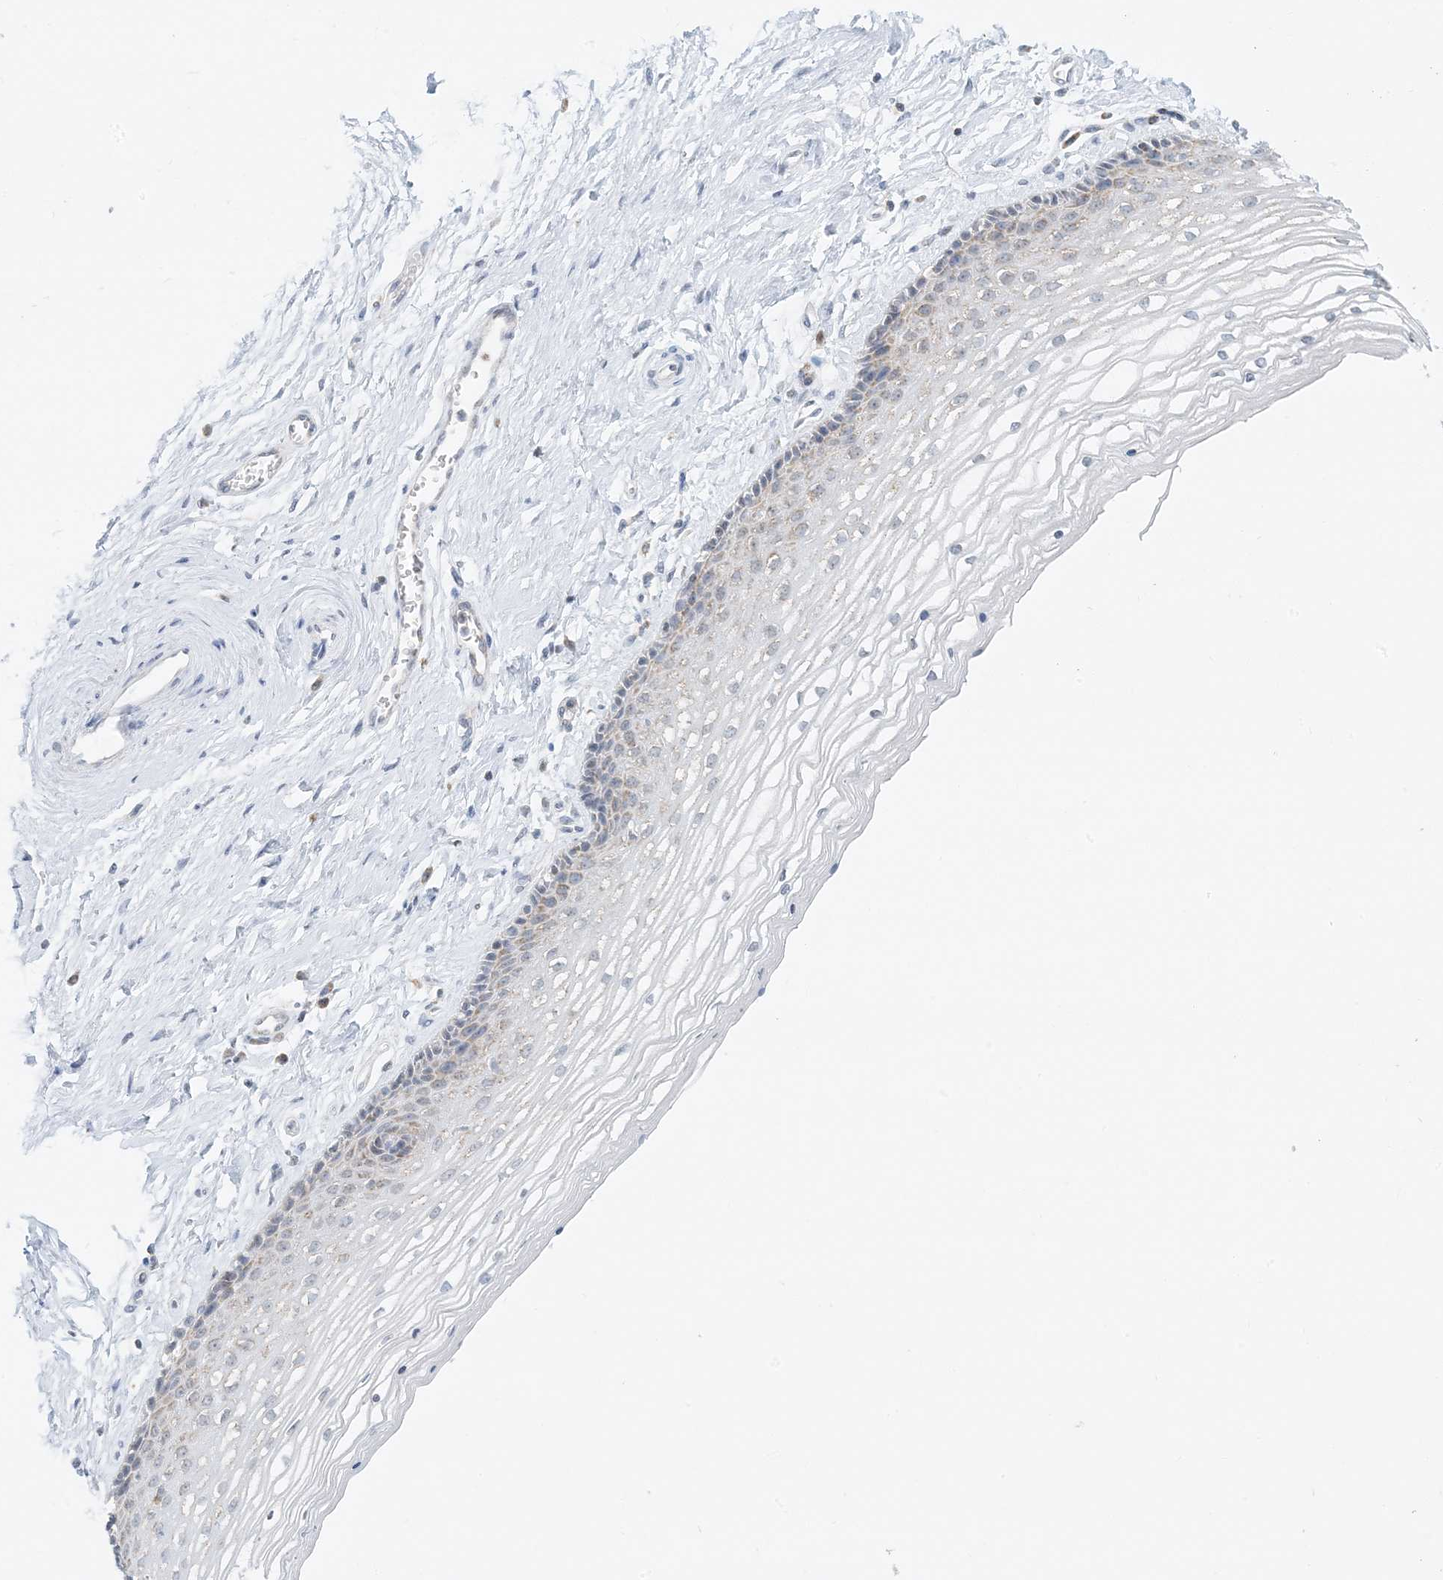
{"staining": {"intensity": "negative", "quantity": "none", "location": "none"}, "tissue": "vagina", "cell_type": "Squamous epithelial cells", "image_type": "normal", "snomed": [{"axis": "morphology", "description": "Normal tissue, NOS"}, {"axis": "topography", "description": "Vagina"}], "caption": "This is an IHC histopathology image of normal vagina. There is no expression in squamous epithelial cells.", "gene": "BDH1", "patient": {"sex": "female", "age": 46}}